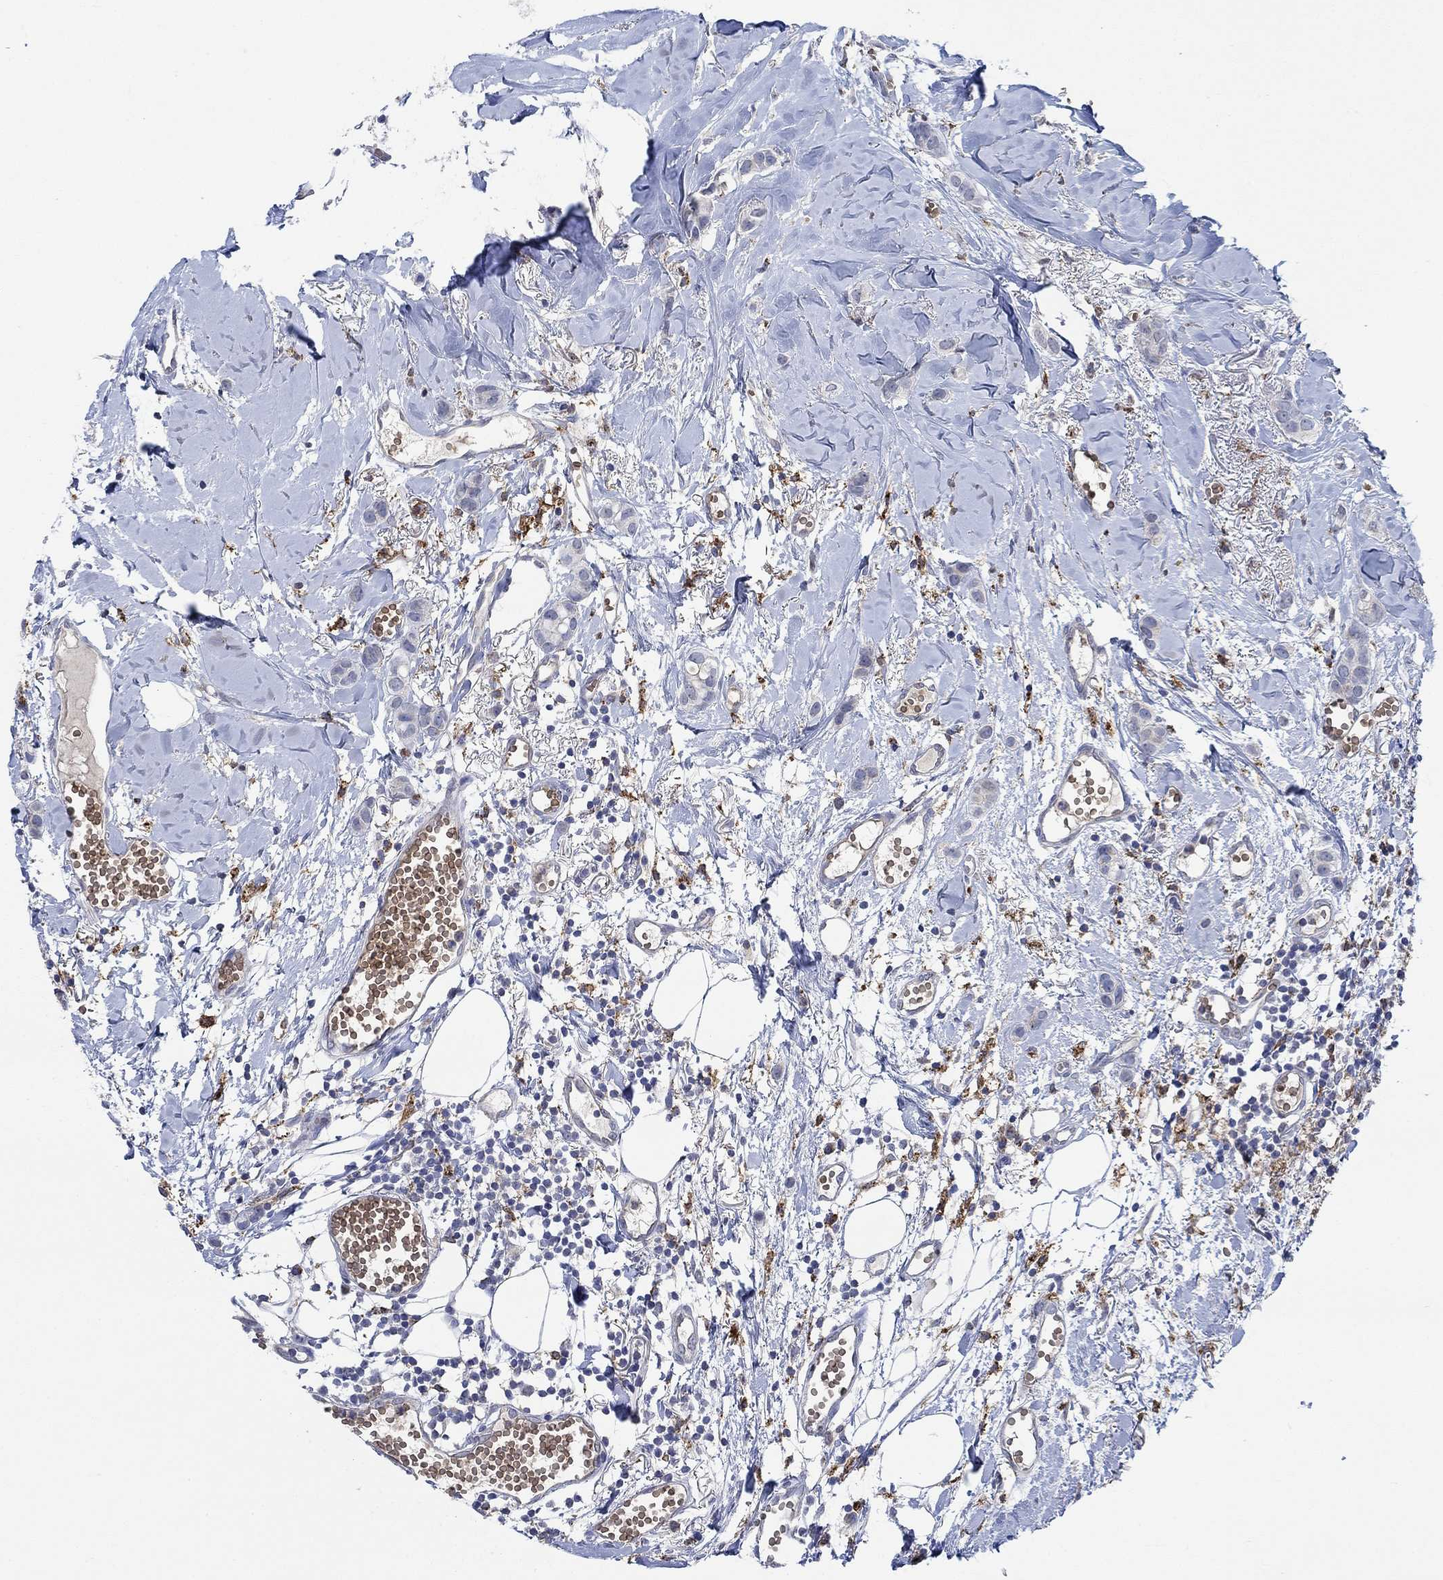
{"staining": {"intensity": "negative", "quantity": "none", "location": "none"}, "tissue": "breast cancer", "cell_type": "Tumor cells", "image_type": "cancer", "snomed": [{"axis": "morphology", "description": "Duct carcinoma"}, {"axis": "topography", "description": "Breast"}], "caption": "Tumor cells are negative for brown protein staining in breast cancer.", "gene": "MPP1", "patient": {"sex": "female", "age": 85}}